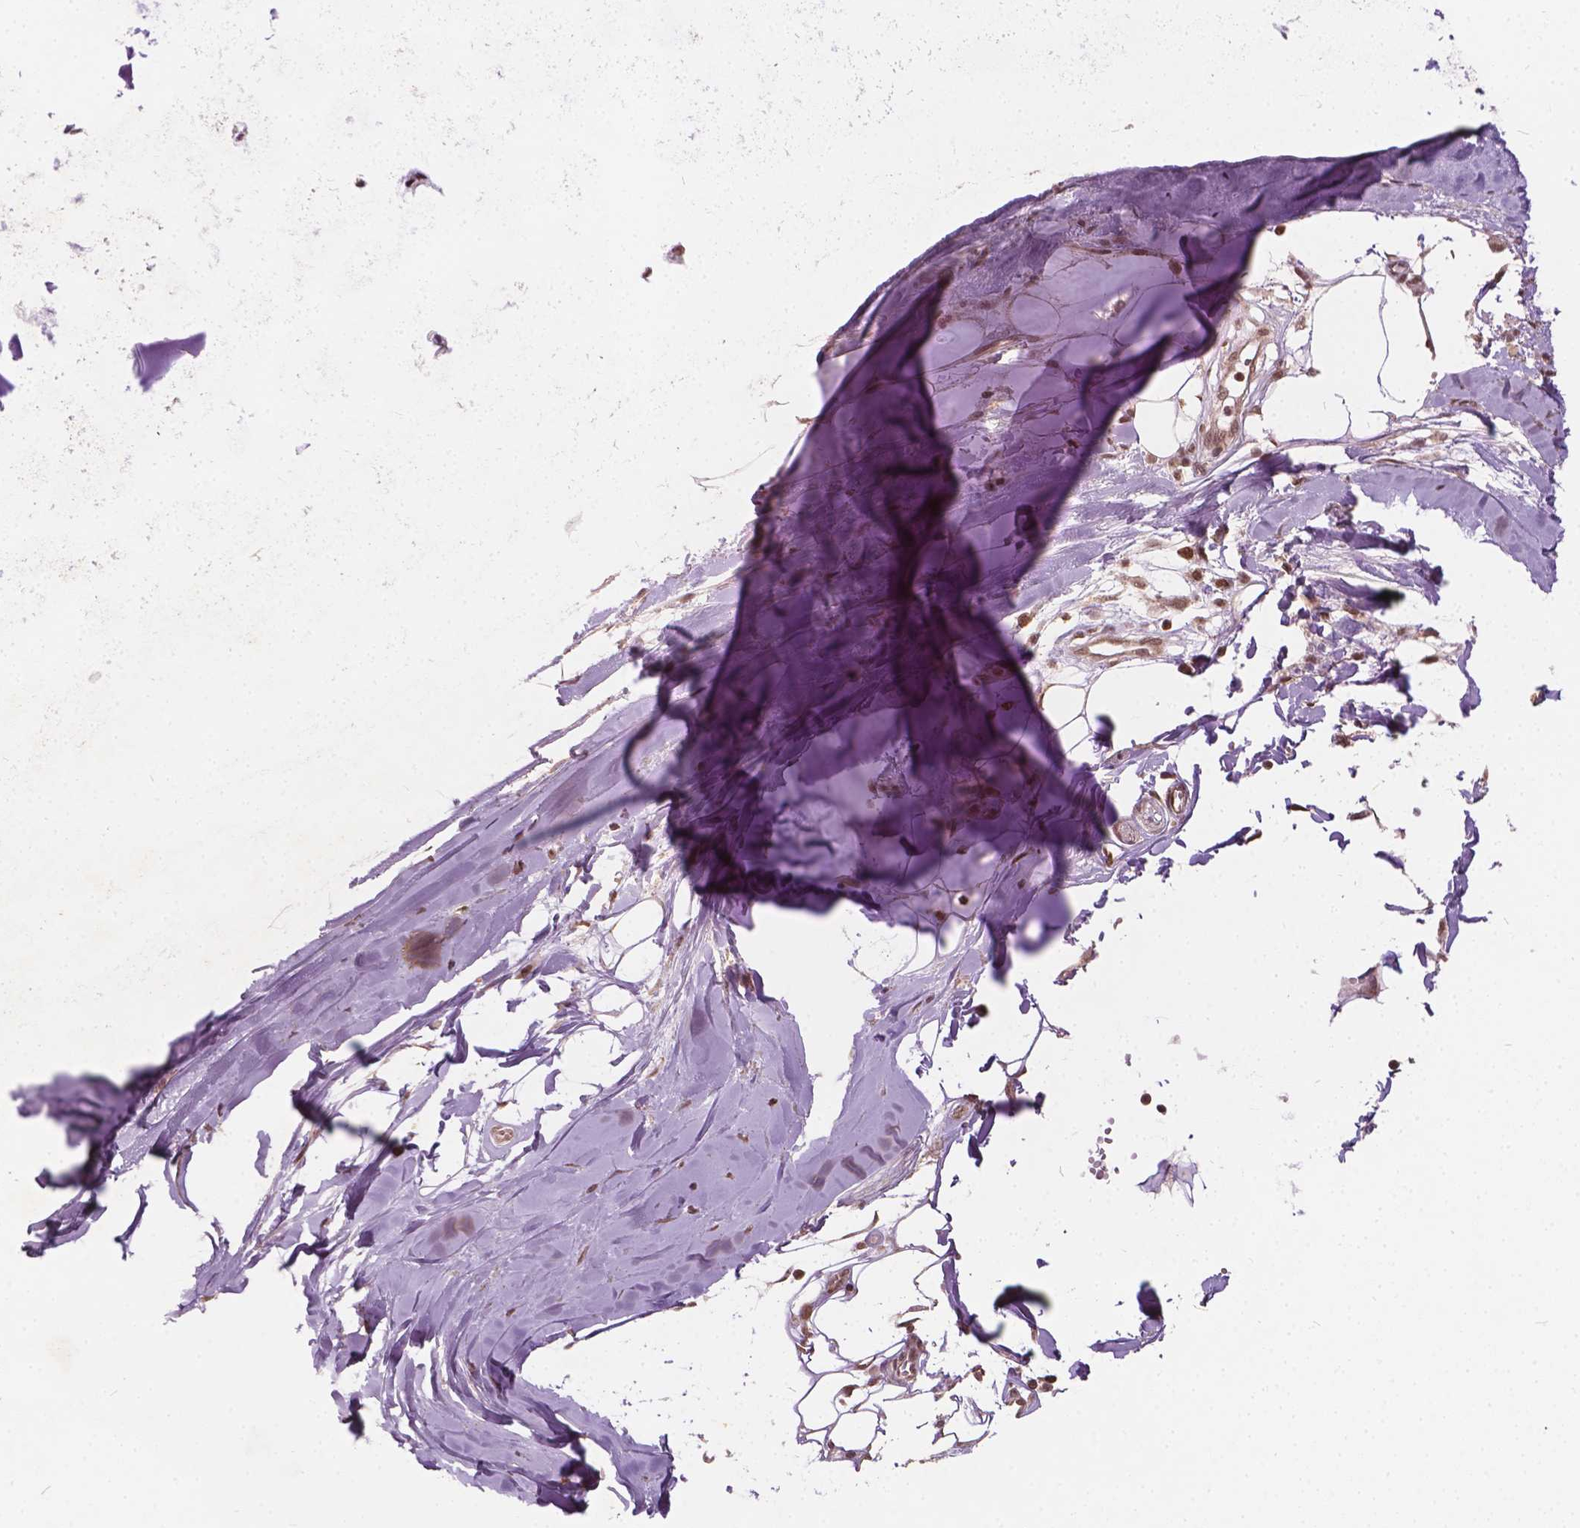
{"staining": {"intensity": "moderate", "quantity": ">75%", "location": "nuclear"}, "tissue": "adipose tissue", "cell_type": "Adipocytes", "image_type": "normal", "snomed": [{"axis": "morphology", "description": "Normal tissue, NOS"}, {"axis": "morphology", "description": "Squamous cell carcinoma, NOS"}, {"axis": "topography", "description": "Cartilage tissue"}, {"axis": "topography", "description": "Bronchus"}, {"axis": "topography", "description": "Lung"}], "caption": "Immunohistochemistry (IHC) image of unremarkable adipose tissue: human adipose tissue stained using immunohistochemistry shows medium levels of moderate protein expression localized specifically in the nuclear of adipocytes, appearing as a nuclear brown color.", "gene": "GPS2", "patient": {"sex": "male", "age": 66}}